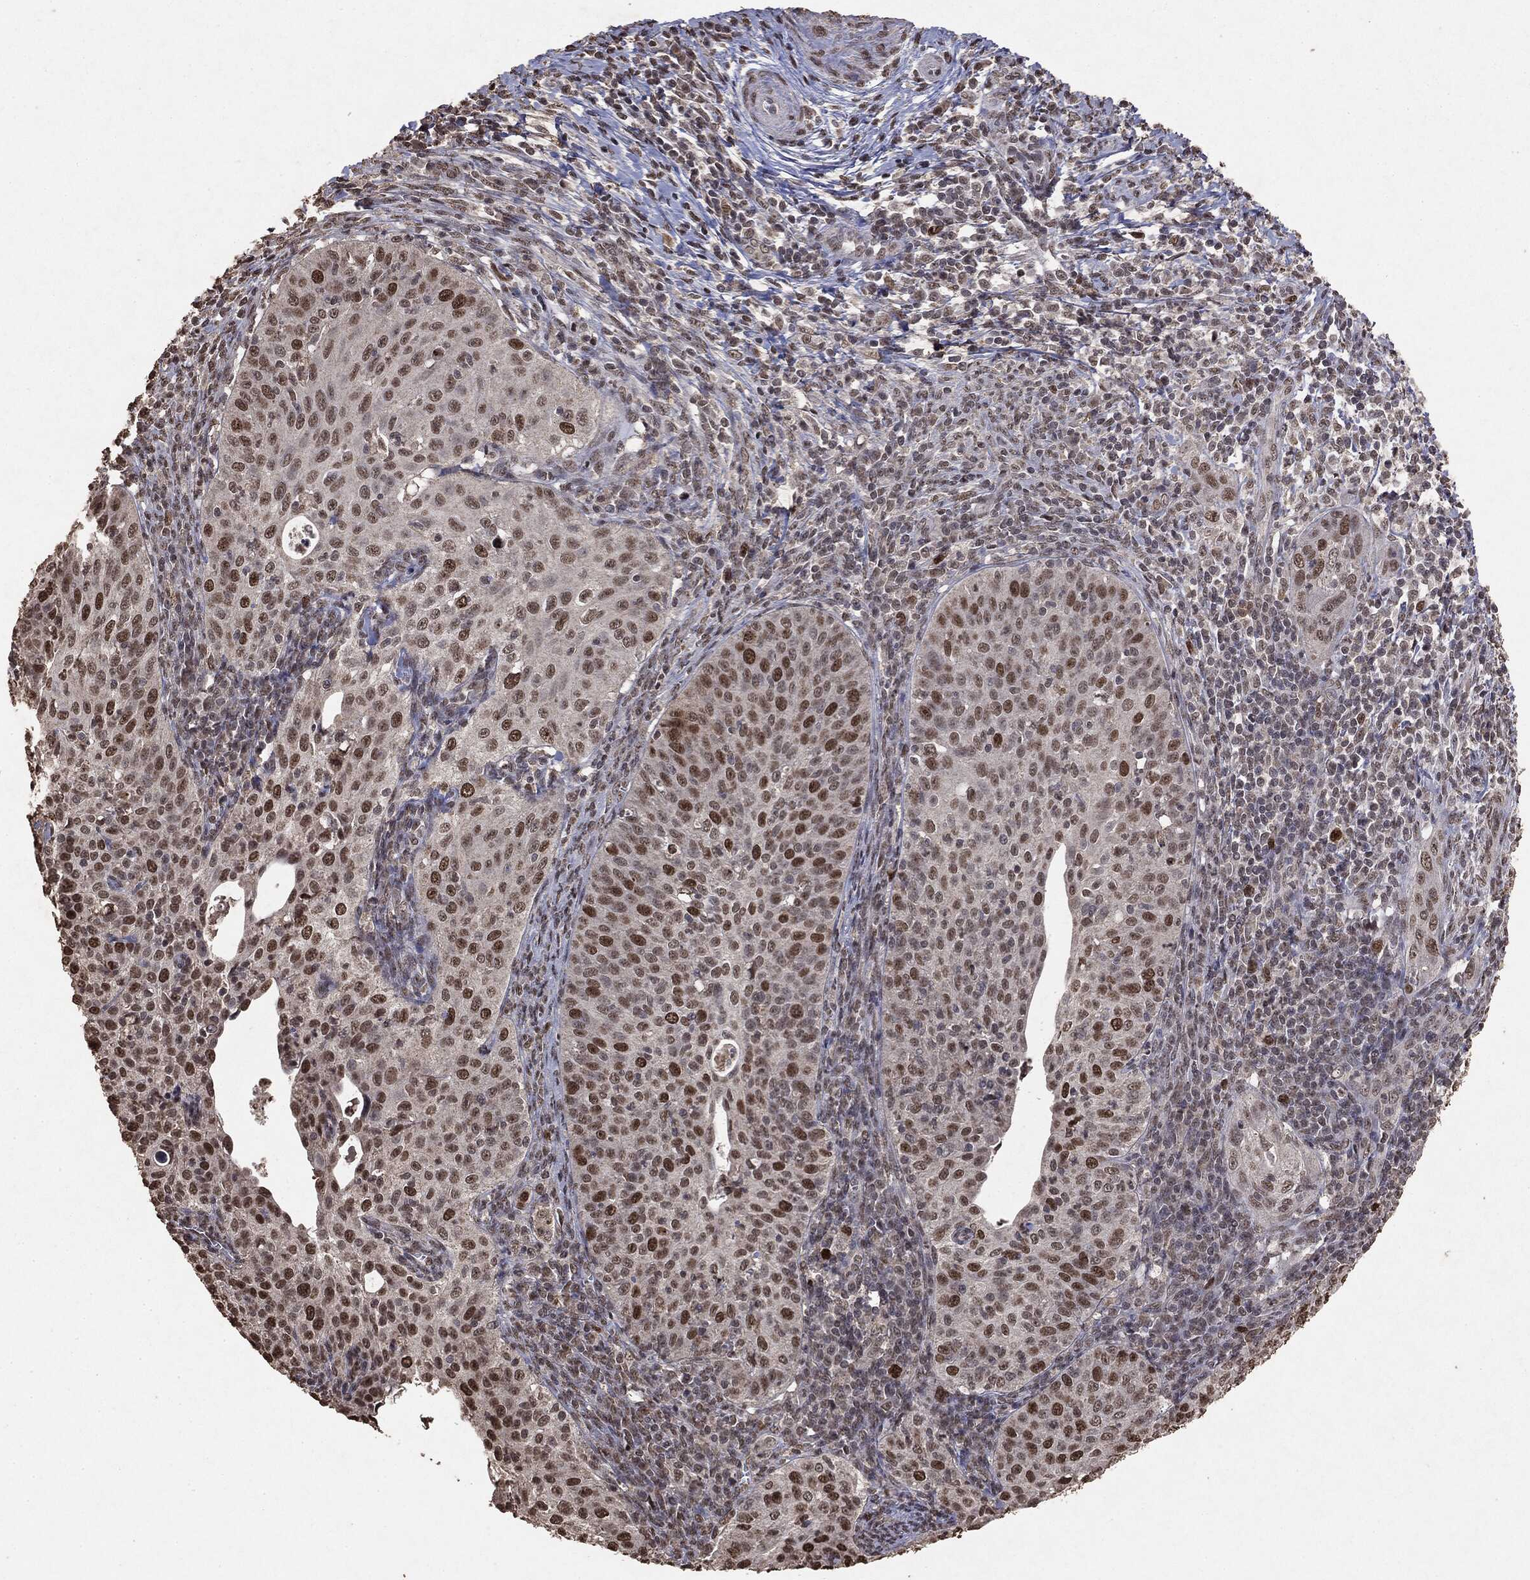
{"staining": {"intensity": "strong", "quantity": "25%-75%", "location": "nuclear"}, "tissue": "cervical cancer", "cell_type": "Tumor cells", "image_type": "cancer", "snomed": [{"axis": "morphology", "description": "Squamous cell carcinoma, NOS"}, {"axis": "topography", "description": "Cervix"}], "caption": "Tumor cells exhibit strong nuclear staining in about 25%-75% of cells in squamous cell carcinoma (cervical). (Stains: DAB in brown, nuclei in blue, Microscopy: brightfield microscopy at high magnification).", "gene": "RAD18", "patient": {"sex": "female", "age": 30}}